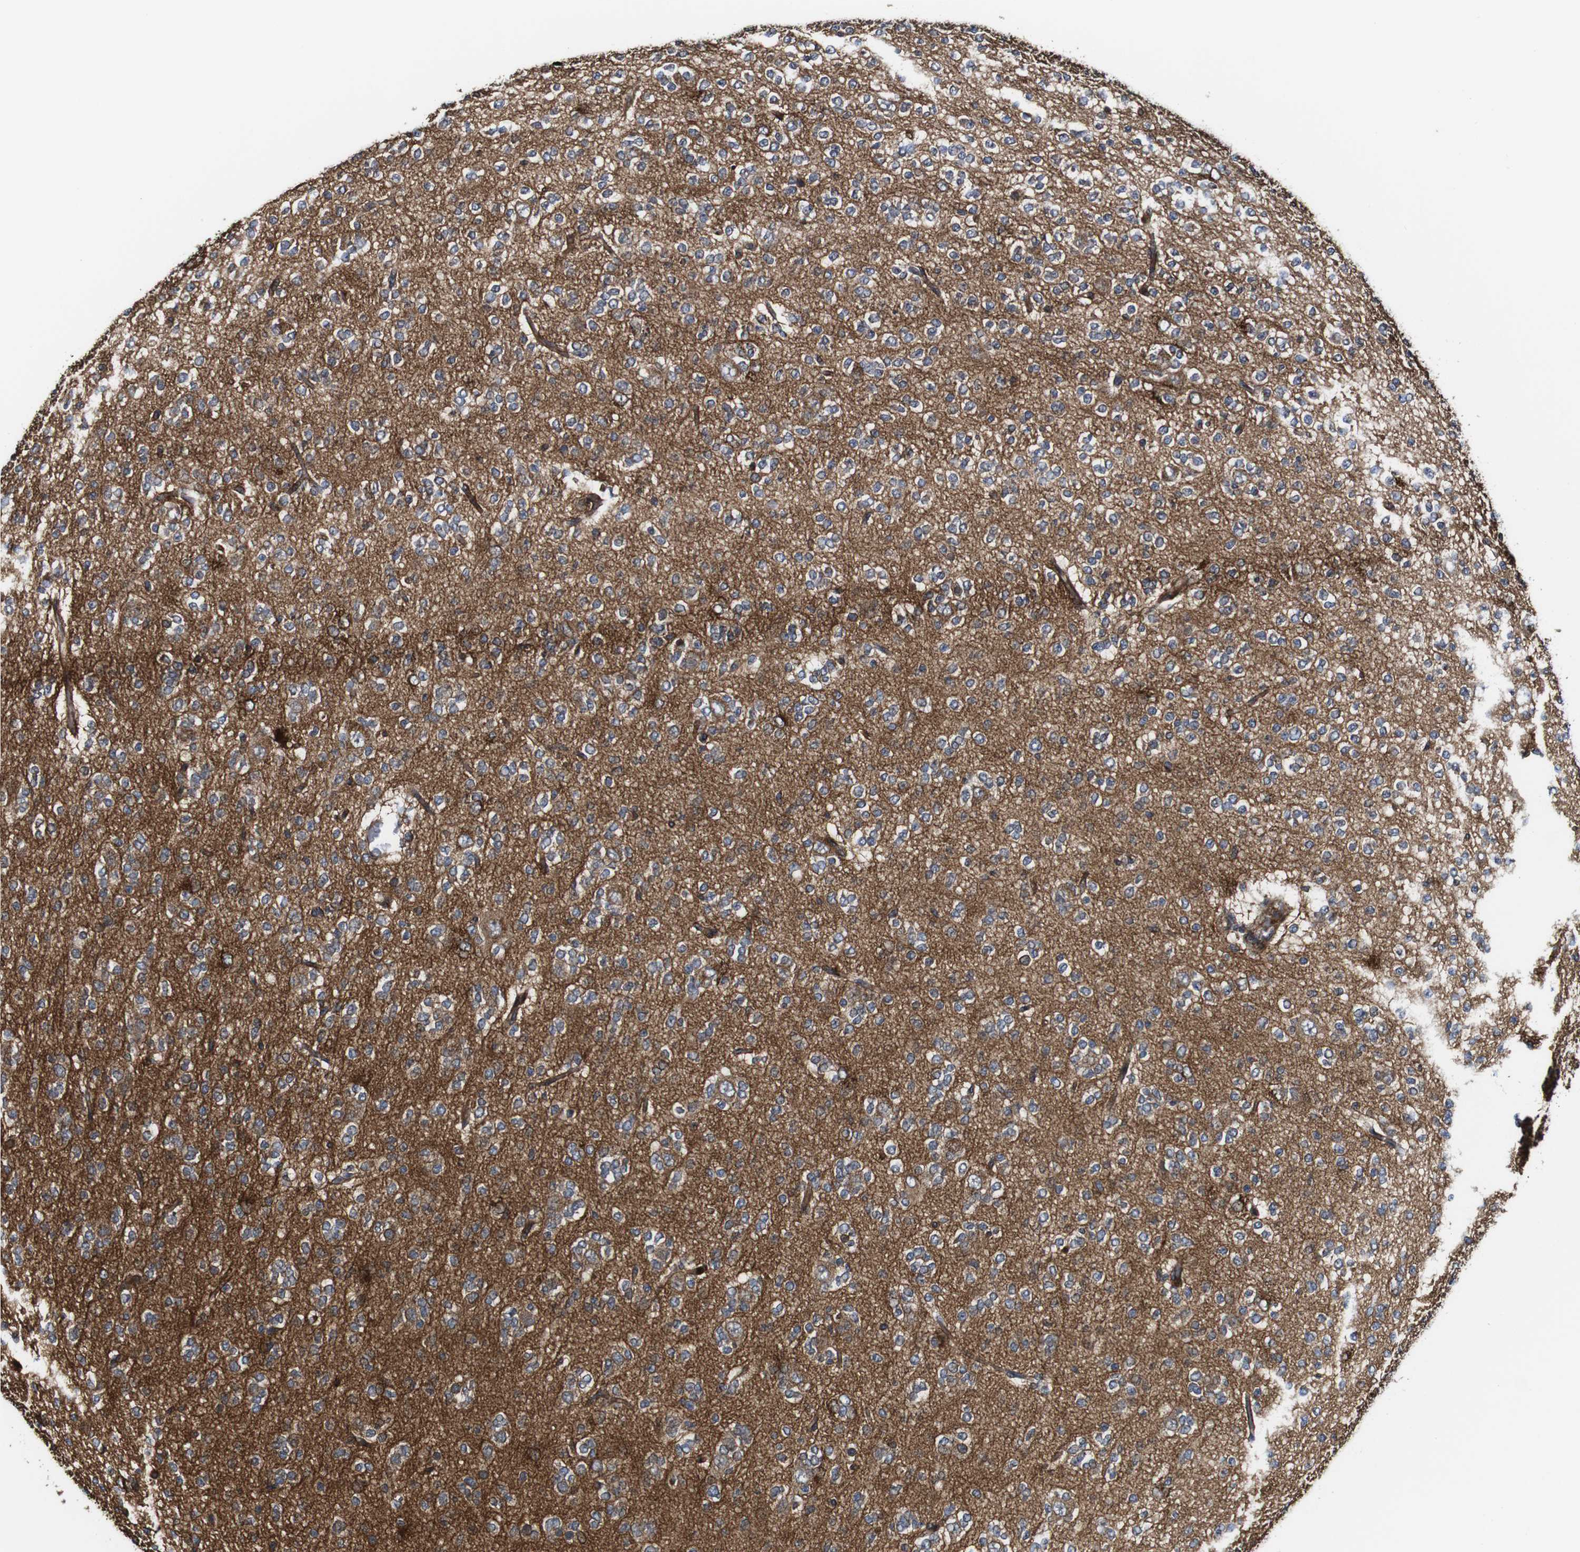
{"staining": {"intensity": "weak", "quantity": "<25%", "location": "cytoplasmic/membranous"}, "tissue": "glioma", "cell_type": "Tumor cells", "image_type": "cancer", "snomed": [{"axis": "morphology", "description": "Glioma, malignant, Low grade"}, {"axis": "topography", "description": "Brain"}], "caption": "Micrograph shows no significant protein expression in tumor cells of malignant glioma (low-grade).", "gene": "TNIK", "patient": {"sex": "male", "age": 38}}